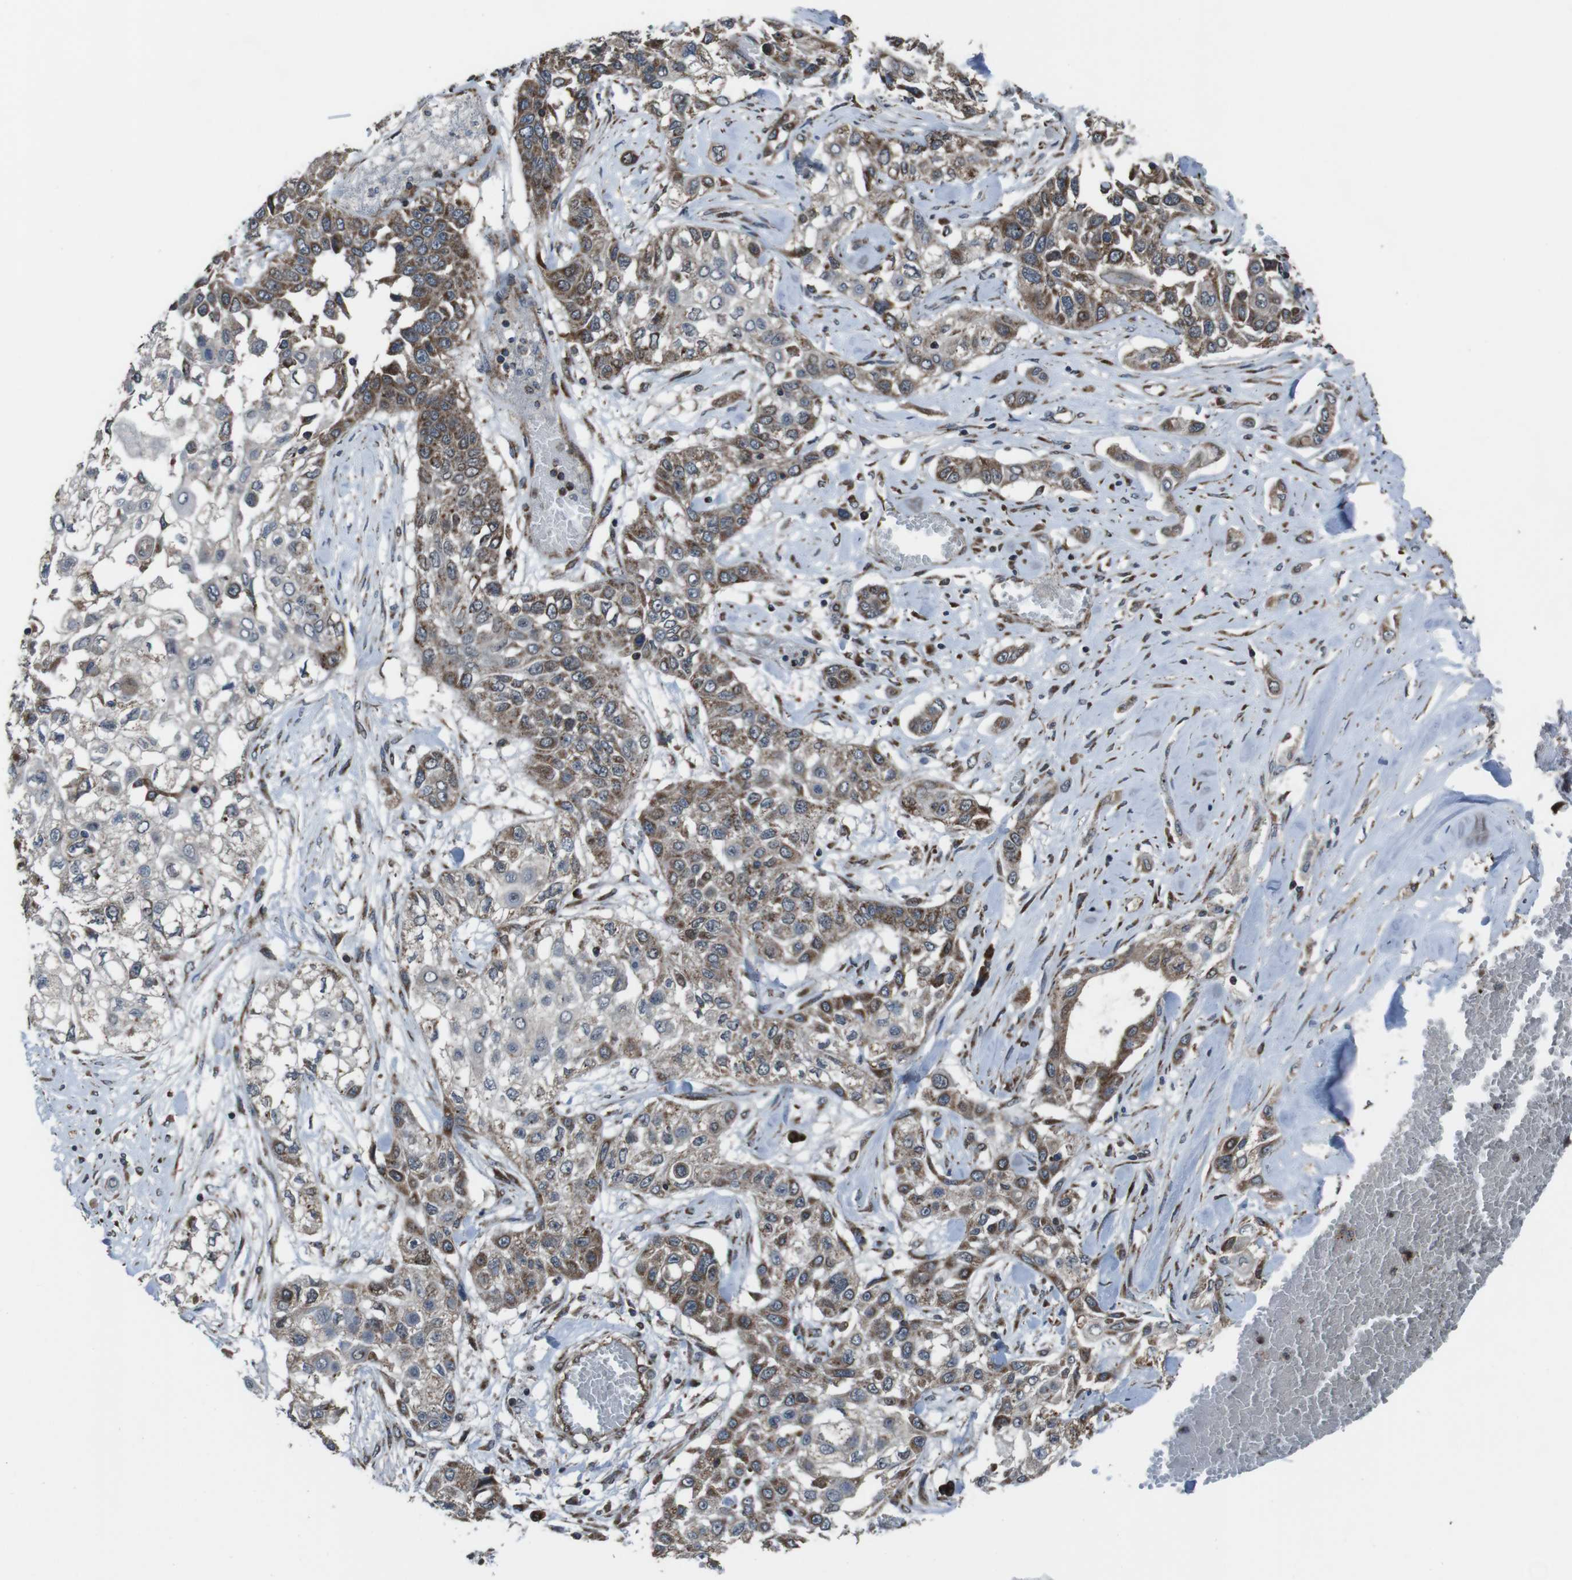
{"staining": {"intensity": "moderate", "quantity": "25%-75%", "location": "cytoplasmic/membranous,nuclear"}, "tissue": "lung cancer", "cell_type": "Tumor cells", "image_type": "cancer", "snomed": [{"axis": "morphology", "description": "Squamous cell carcinoma, NOS"}, {"axis": "topography", "description": "Lung"}], "caption": "Immunohistochemistry (IHC) micrograph of human lung cancer (squamous cell carcinoma) stained for a protein (brown), which demonstrates medium levels of moderate cytoplasmic/membranous and nuclear expression in approximately 25%-75% of tumor cells.", "gene": "GIMAP8", "patient": {"sex": "male", "age": 71}}